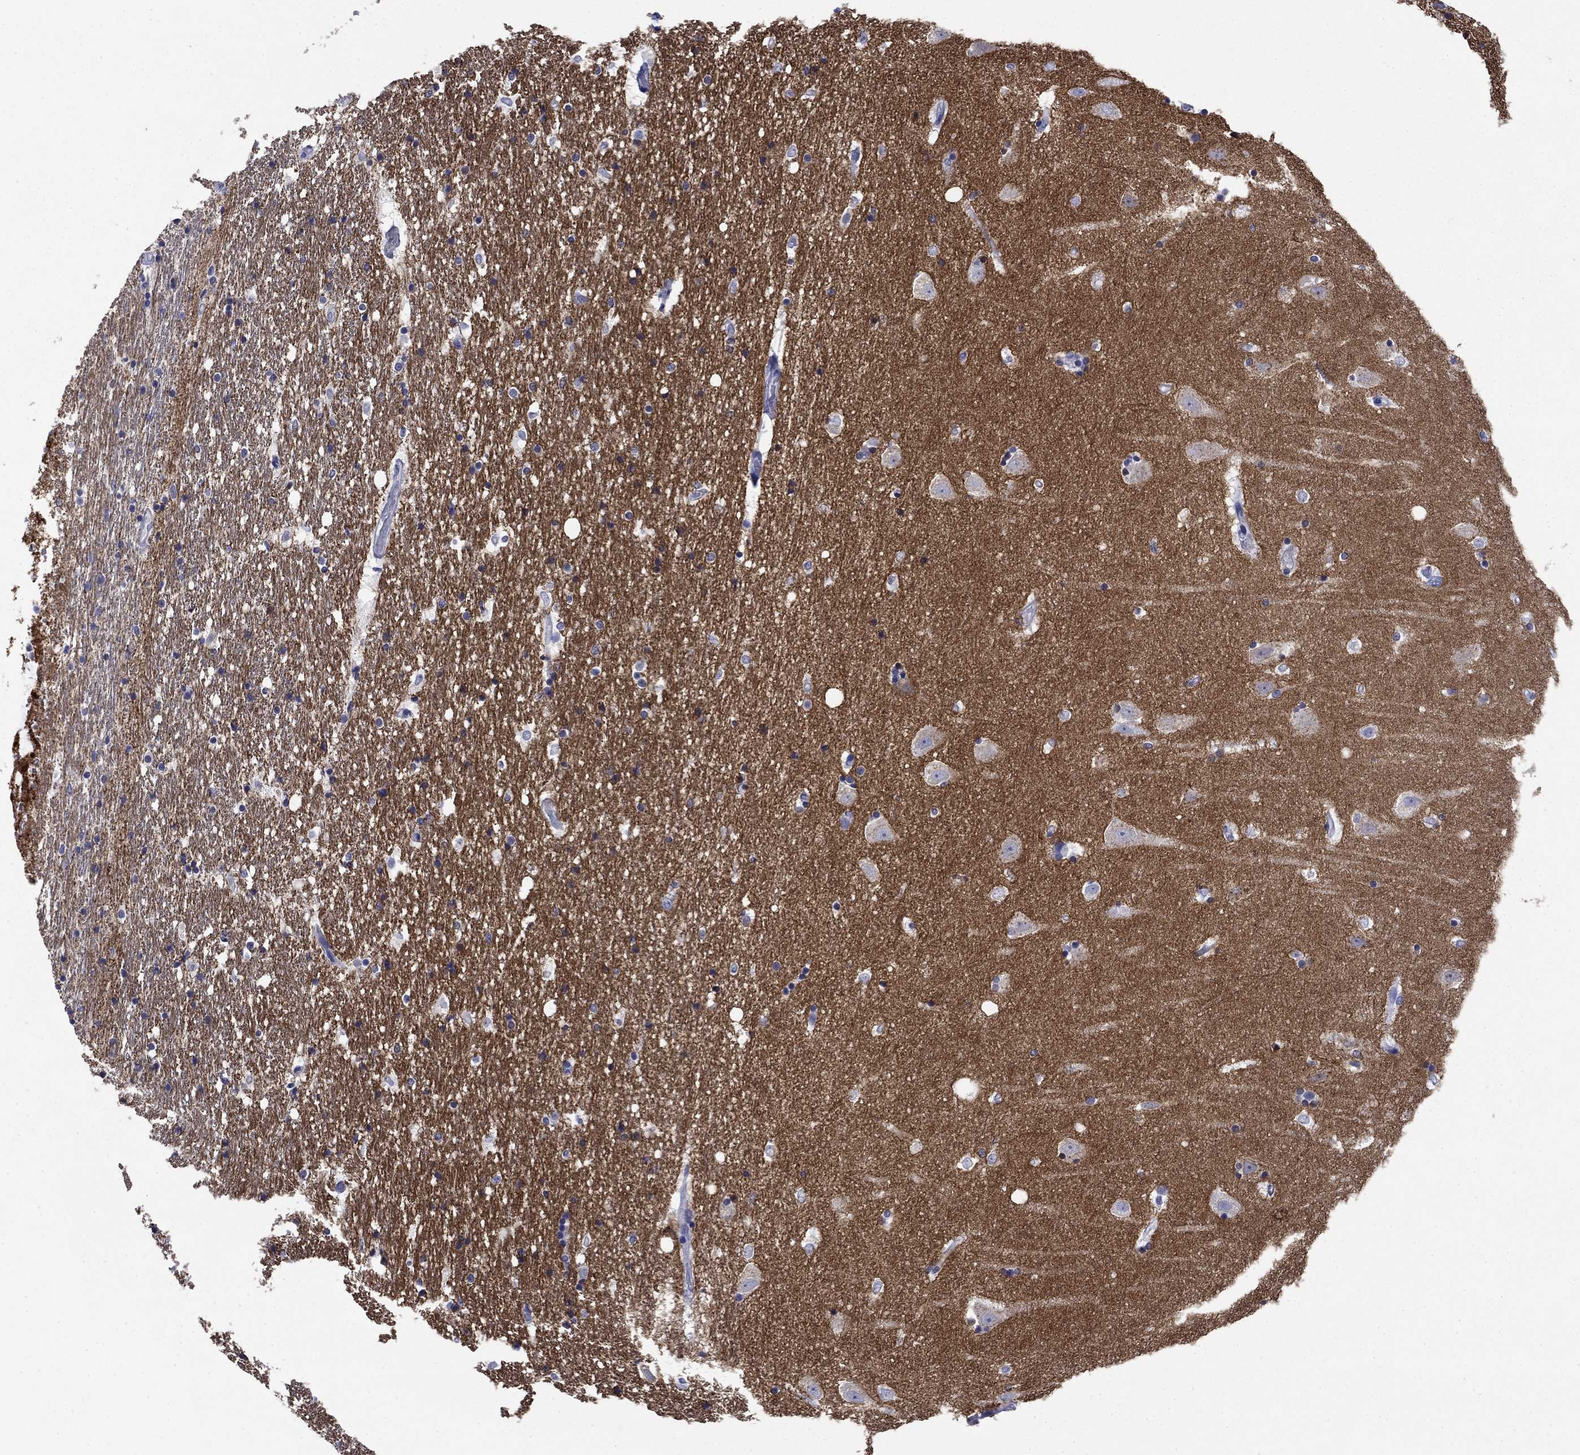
{"staining": {"intensity": "negative", "quantity": "none", "location": "none"}, "tissue": "hippocampus", "cell_type": "Glial cells", "image_type": "normal", "snomed": [{"axis": "morphology", "description": "Normal tissue, NOS"}, {"axis": "topography", "description": "Hippocampus"}], "caption": "Hippocampus stained for a protein using IHC displays no positivity glial cells.", "gene": "PRKCG", "patient": {"sex": "male", "age": 49}}